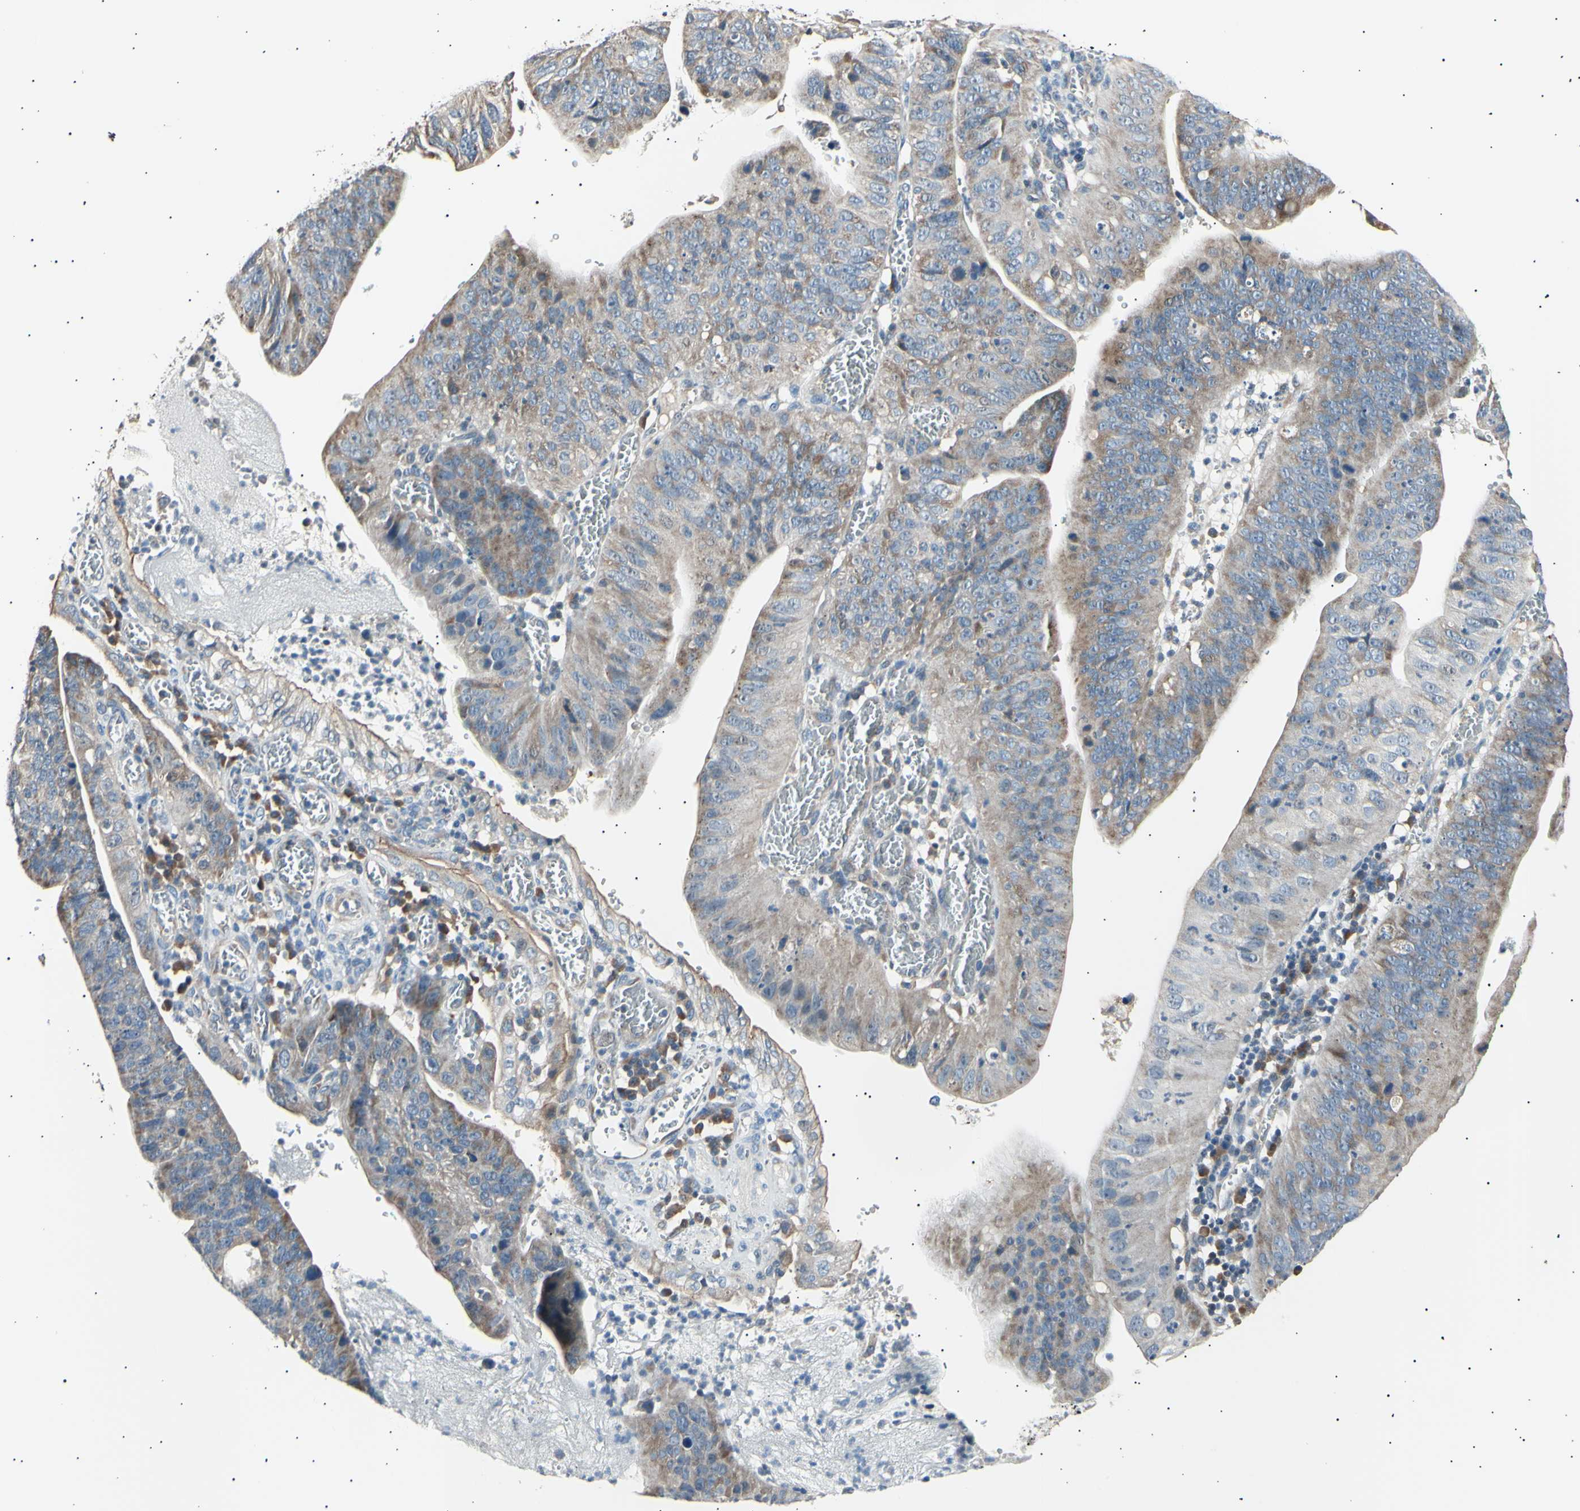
{"staining": {"intensity": "moderate", "quantity": ">75%", "location": "cytoplasmic/membranous"}, "tissue": "stomach cancer", "cell_type": "Tumor cells", "image_type": "cancer", "snomed": [{"axis": "morphology", "description": "Adenocarcinoma, NOS"}, {"axis": "topography", "description": "Stomach"}], "caption": "Immunohistochemical staining of human adenocarcinoma (stomach) exhibits moderate cytoplasmic/membranous protein expression in about >75% of tumor cells.", "gene": "ITGA6", "patient": {"sex": "male", "age": 59}}